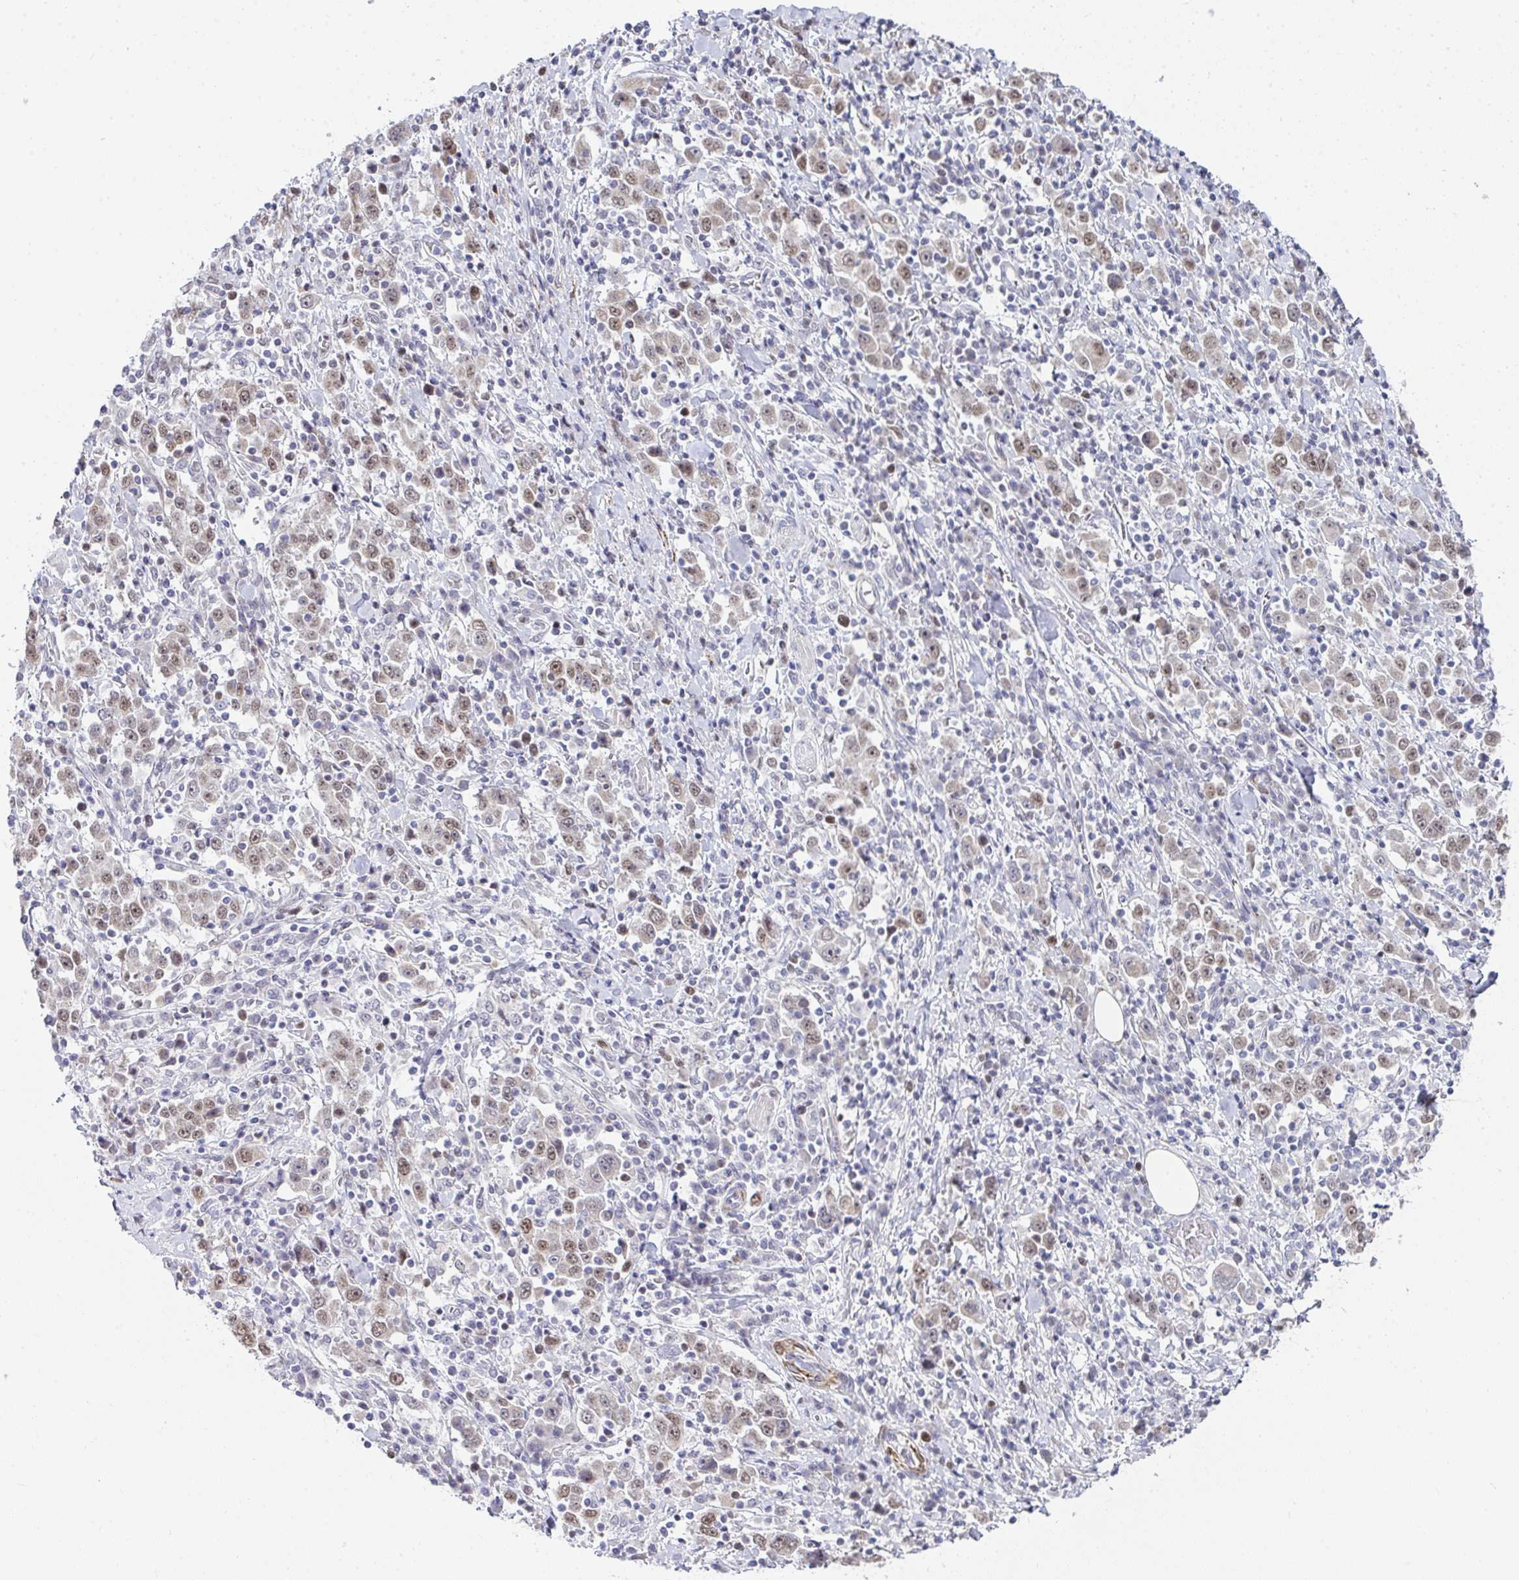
{"staining": {"intensity": "weak", "quantity": "25%-75%", "location": "nuclear"}, "tissue": "stomach cancer", "cell_type": "Tumor cells", "image_type": "cancer", "snomed": [{"axis": "morphology", "description": "Normal tissue, NOS"}, {"axis": "morphology", "description": "Adenocarcinoma, NOS"}, {"axis": "topography", "description": "Stomach, upper"}, {"axis": "topography", "description": "Stomach"}], "caption": "A high-resolution image shows immunohistochemistry staining of stomach cancer (adenocarcinoma), which reveals weak nuclear expression in about 25%-75% of tumor cells.", "gene": "GINS2", "patient": {"sex": "male", "age": 59}}